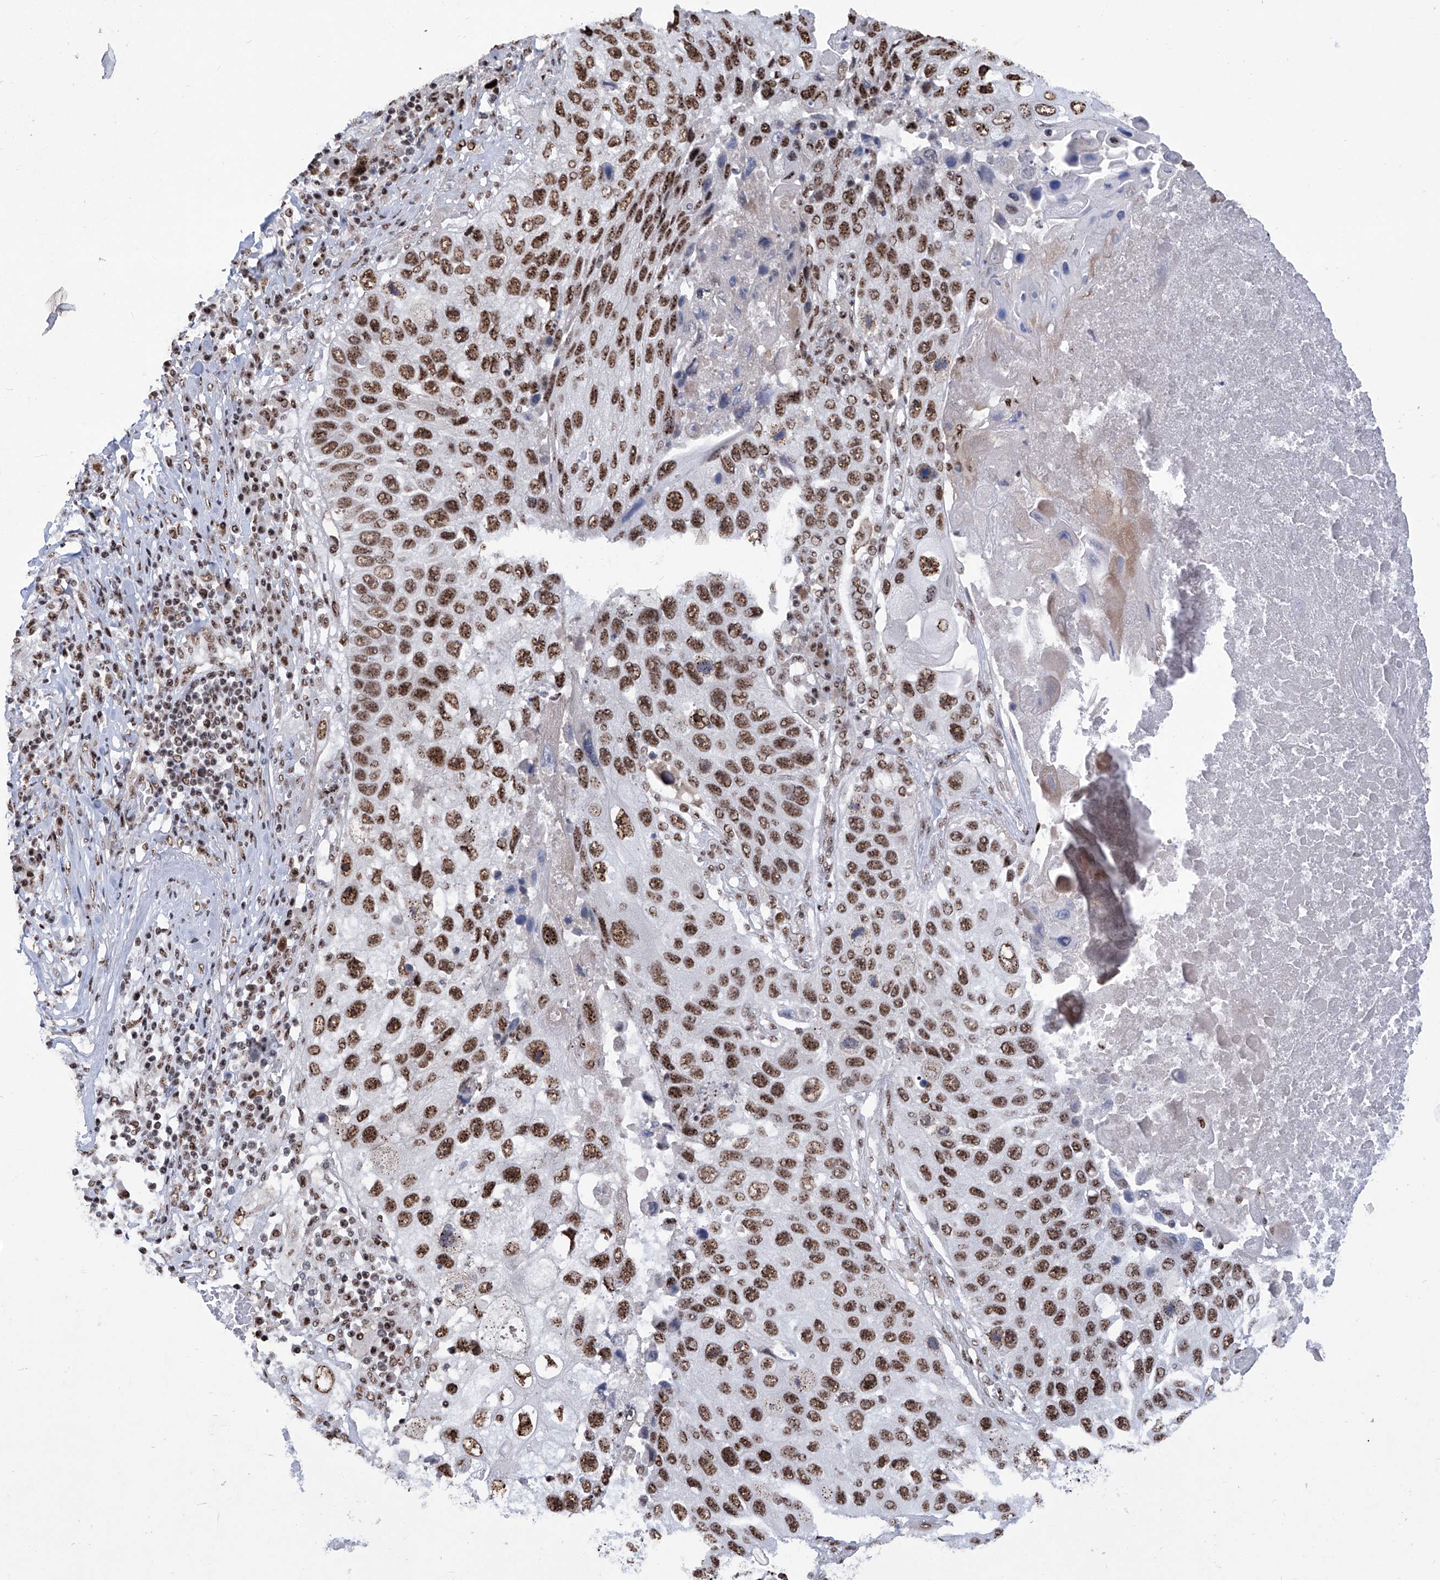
{"staining": {"intensity": "strong", "quantity": ">75%", "location": "nuclear"}, "tissue": "lung cancer", "cell_type": "Tumor cells", "image_type": "cancer", "snomed": [{"axis": "morphology", "description": "Squamous cell carcinoma, NOS"}, {"axis": "topography", "description": "Lung"}], "caption": "Immunohistochemical staining of squamous cell carcinoma (lung) demonstrates strong nuclear protein positivity in about >75% of tumor cells.", "gene": "FBXL4", "patient": {"sex": "male", "age": 61}}